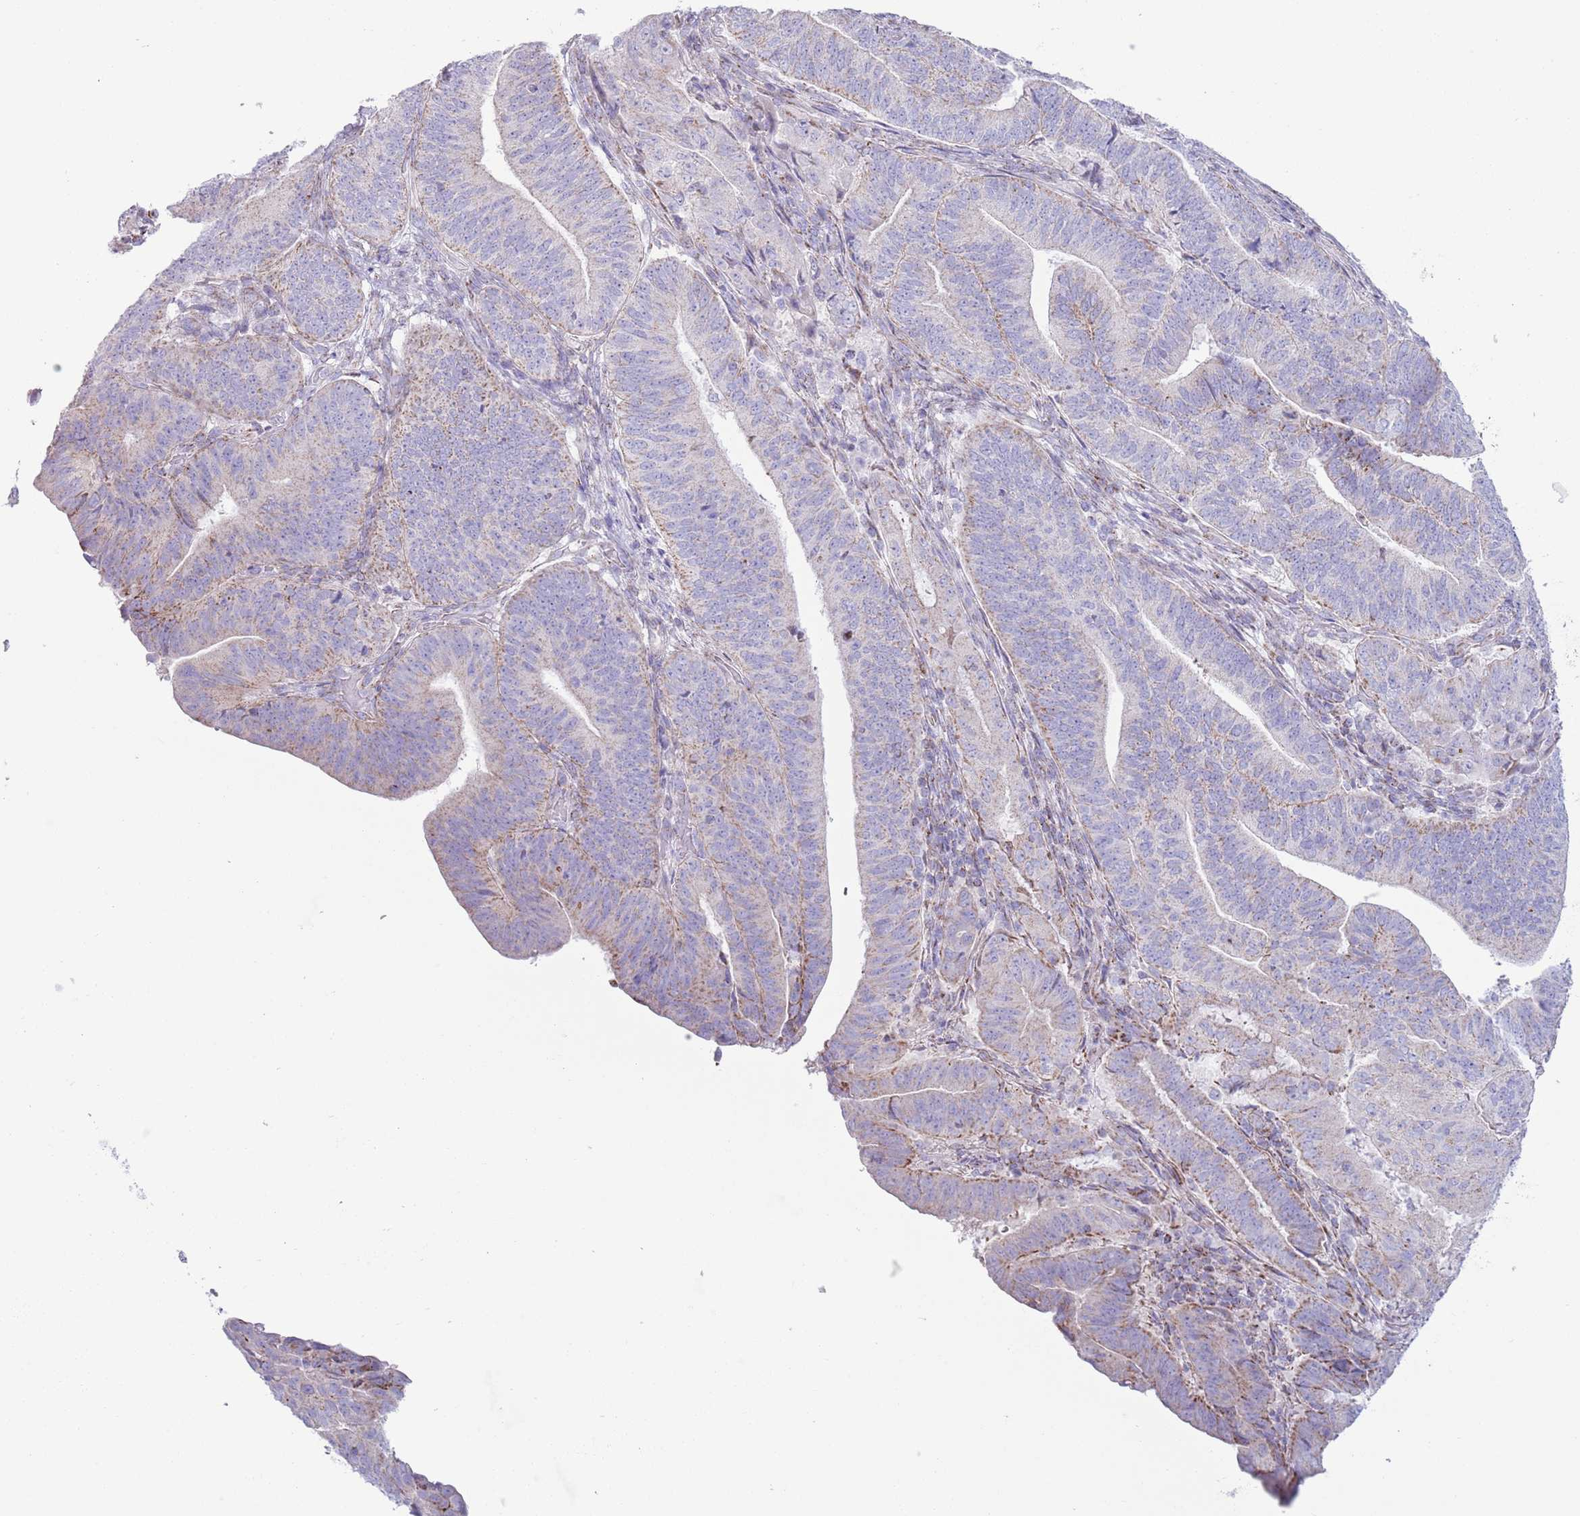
{"staining": {"intensity": "weak", "quantity": "25%-75%", "location": "cytoplasmic/membranous"}, "tissue": "endometrial cancer", "cell_type": "Tumor cells", "image_type": "cancer", "snomed": [{"axis": "morphology", "description": "Adenocarcinoma, NOS"}, {"axis": "topography", "description": "Endometrium"}], "caption": "DAB (3,3'-diaminobenzidine) immunohistochemical staining of human endometrial cancer reveals weak cytoplasmic/membranous protein positivity in approximately 25%-75% of tumor cells.", "gene": "ATP6V1B1", "patient": {"sex": "female", "age": 70}}